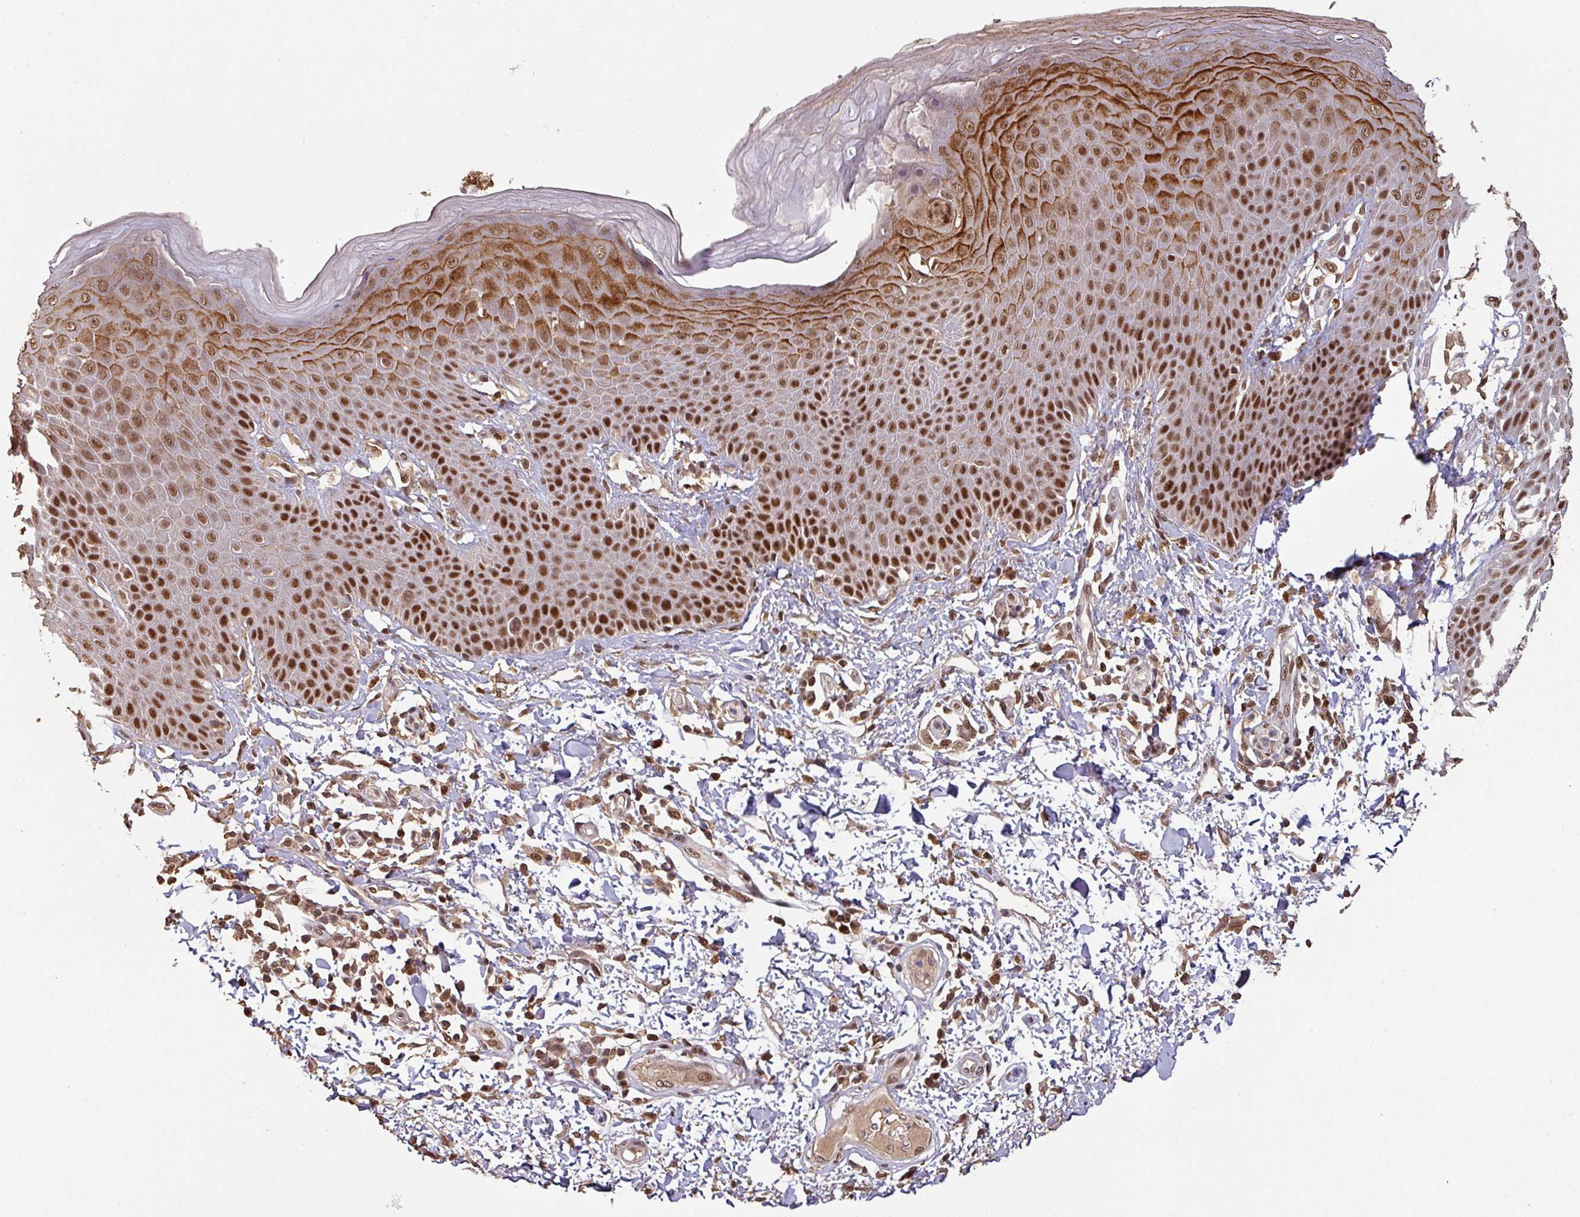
{"staining": {"intensity": "strong", "quantity": ">75%", "location": "cytoplasmic/membranous,nuclear"}, "tissue": "skin", "cell_type": "Epidermal cells", "image_type": "normal", "snomed": [{"axis": "morphology", "description": "Normal tissue, NOS"}, {"axis": "topography", "description": "Peripheral nerve tissue"}], "caption": "Strong cytoplasmic/membranous,nuclear protein expression is identified in about >75% of epidermal cells in skin. The protein of interest is stained brown, and the nuclei are stained in blue (DAB (3,3'-diaminobenzidine) IHC with brightfield microscopy, high magnification).", "gene": "POLD1", "patient": {"sex": "male", "age": 51}}